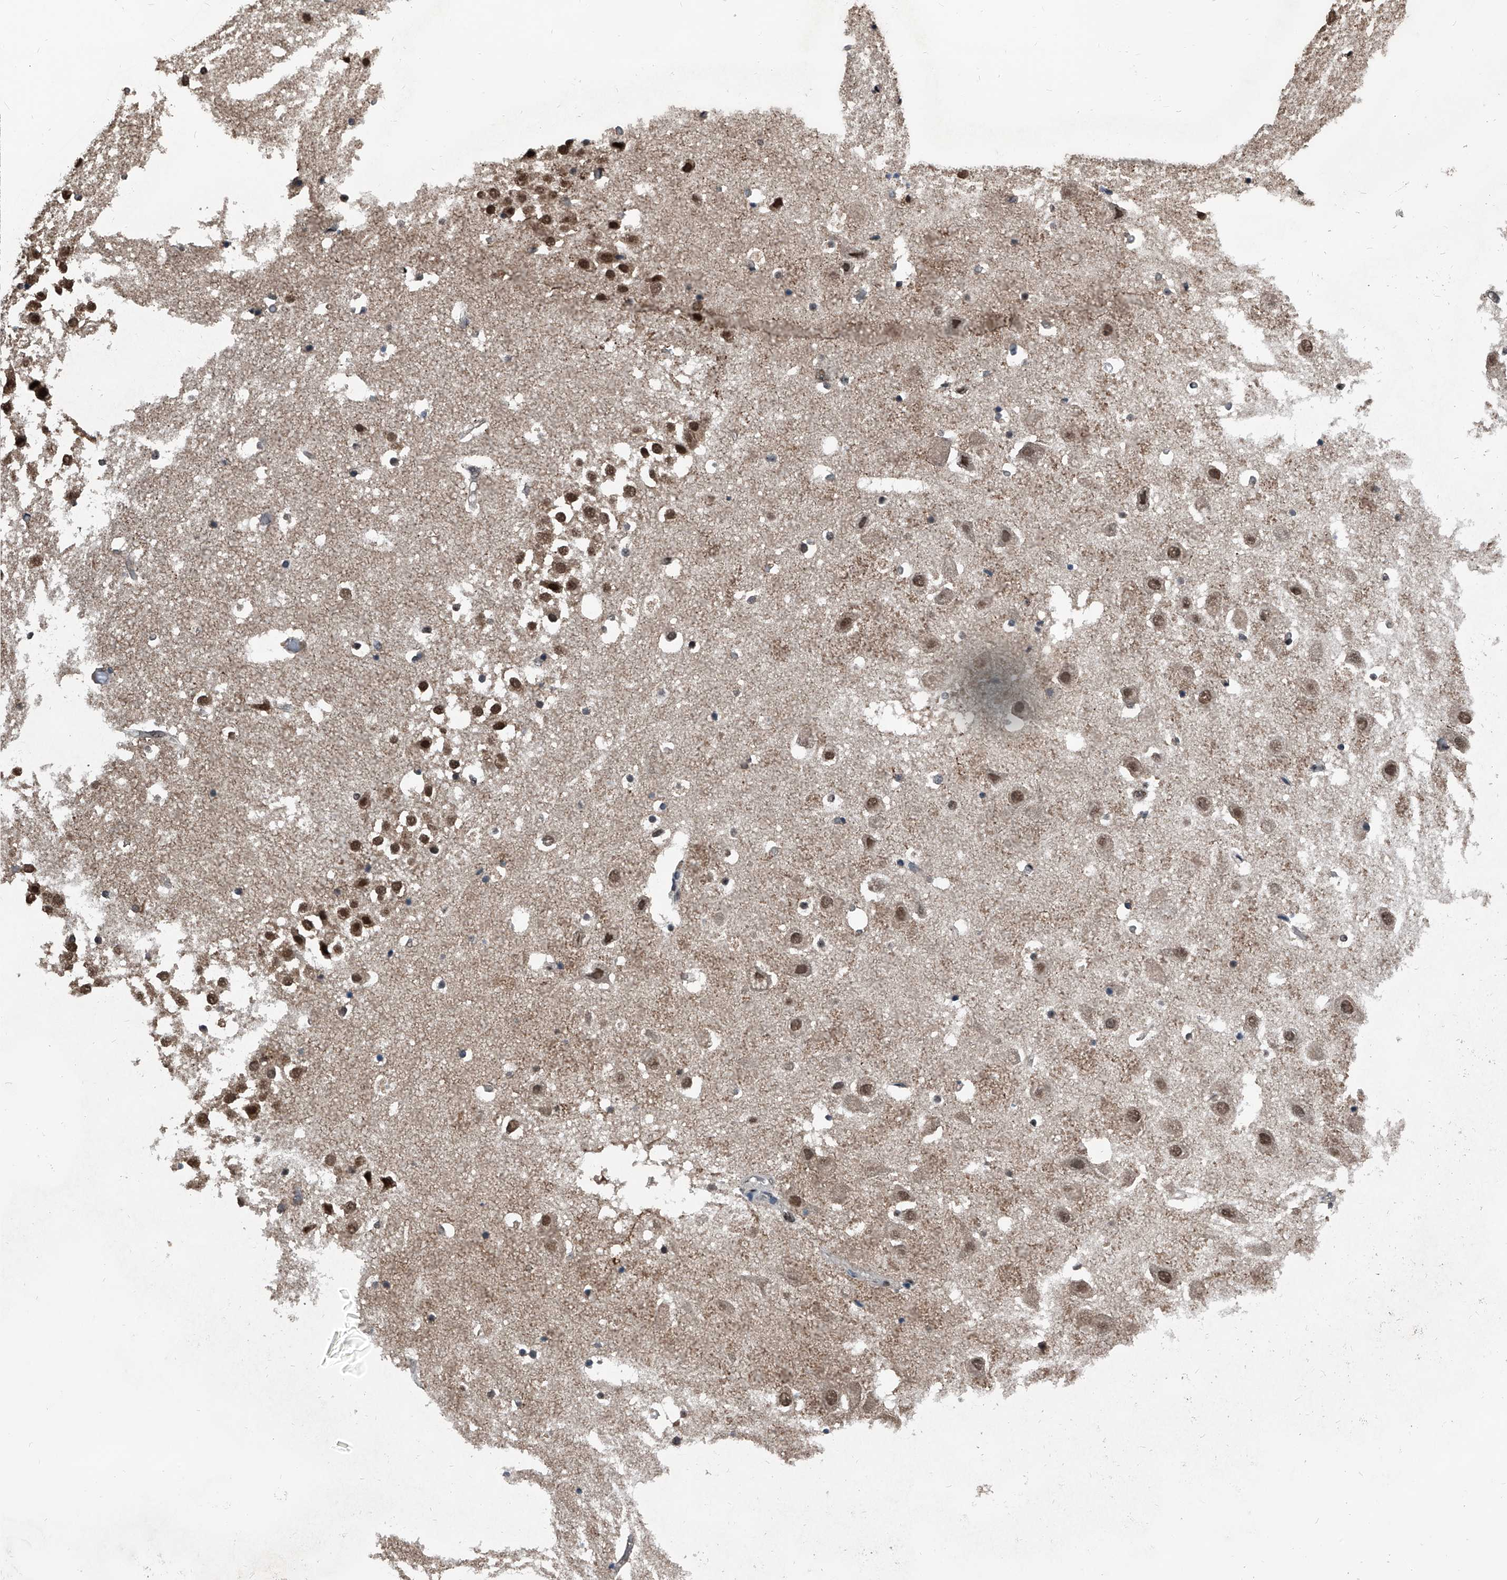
{"staining": {"intensity": "weak", "quantity": "25%-75%", "location": "cytoplasmic/membranous"}, "tissue": "hippocampus", "cell_type": "Glial cells", "image_type": "normal", "snomed": [{"axis": "morphology", "description": "Normal tissue, NOS"}, {"axis": "topography", "description": "Hippocampus"}], "caption": "The micrograph displays immunohistochemical staining of benign hippocampus. There is weak cytoplasmic/membranous positivity is identified in approximately 25%-75% of glial cells.", "gene": "FKBP5", "patient": {"sex": "female", "age": 52}}